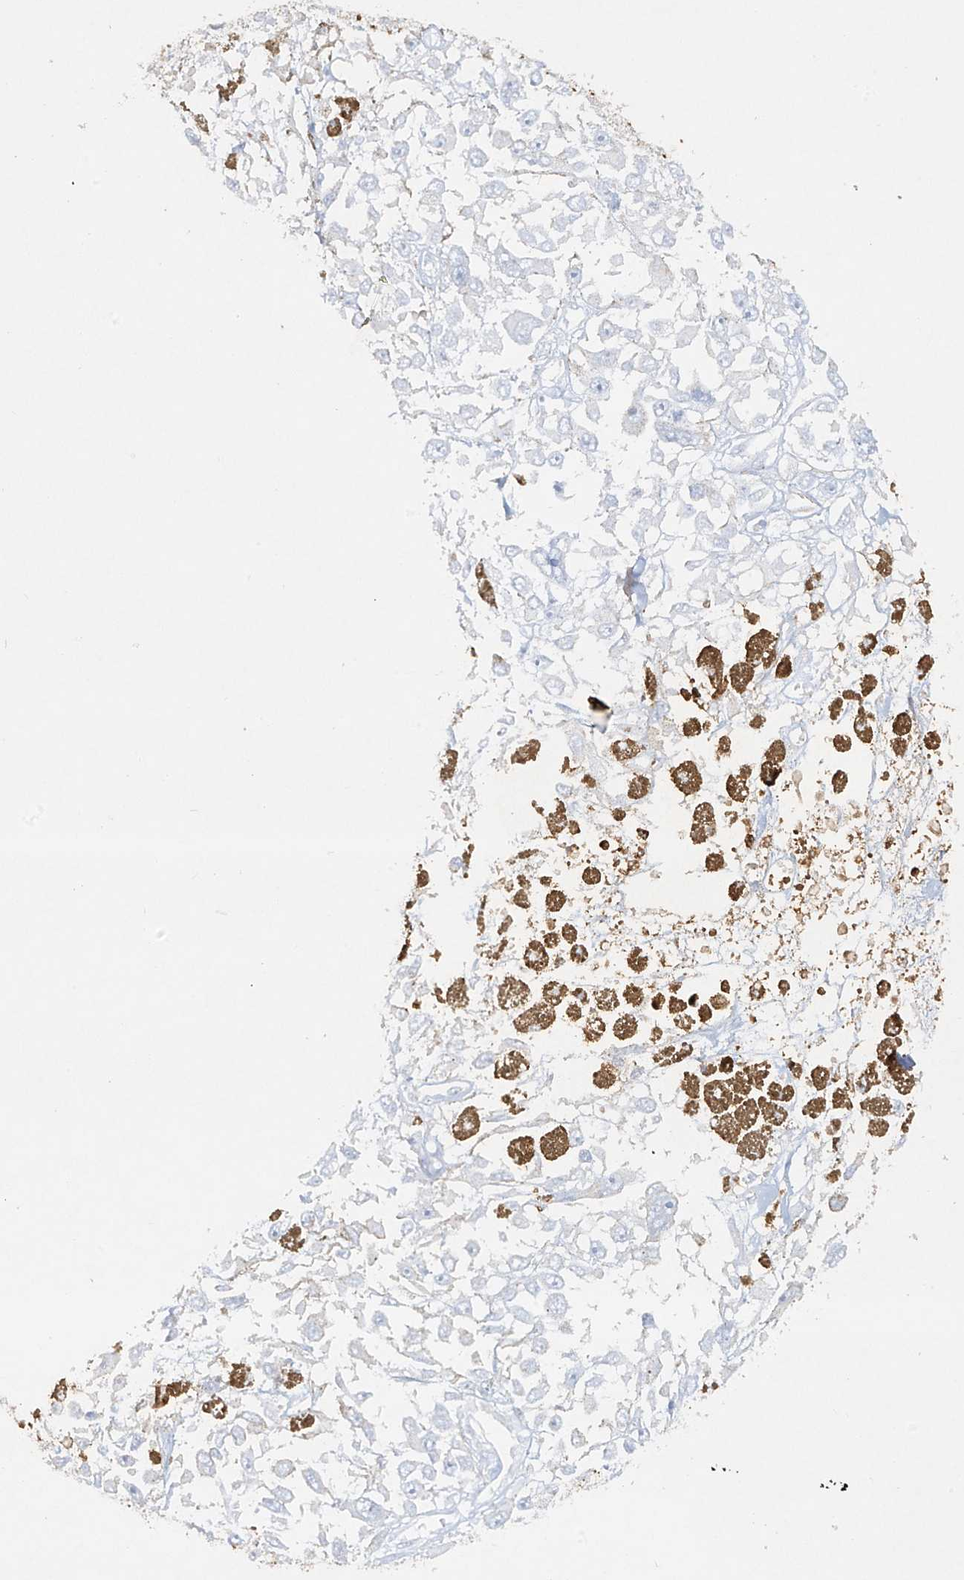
{"staining": {"intensity": "negative", "quantity": "none", "location": "none"}, "tissue": "melanoma", "cell_type": "Tumor cells", "image_type": "cancer", "snomed": [{"axis": "morphology", "description": "Malignant melanoma, Metastatic site"}, {"axis": "topography", "description": "Lymph node"}], "caption": "Human melanoma stained for a protein using IHC shows no positivity in tumor cells.", "gene": "FCGR3A", "patient": {"sex": "male", "age": 59}}